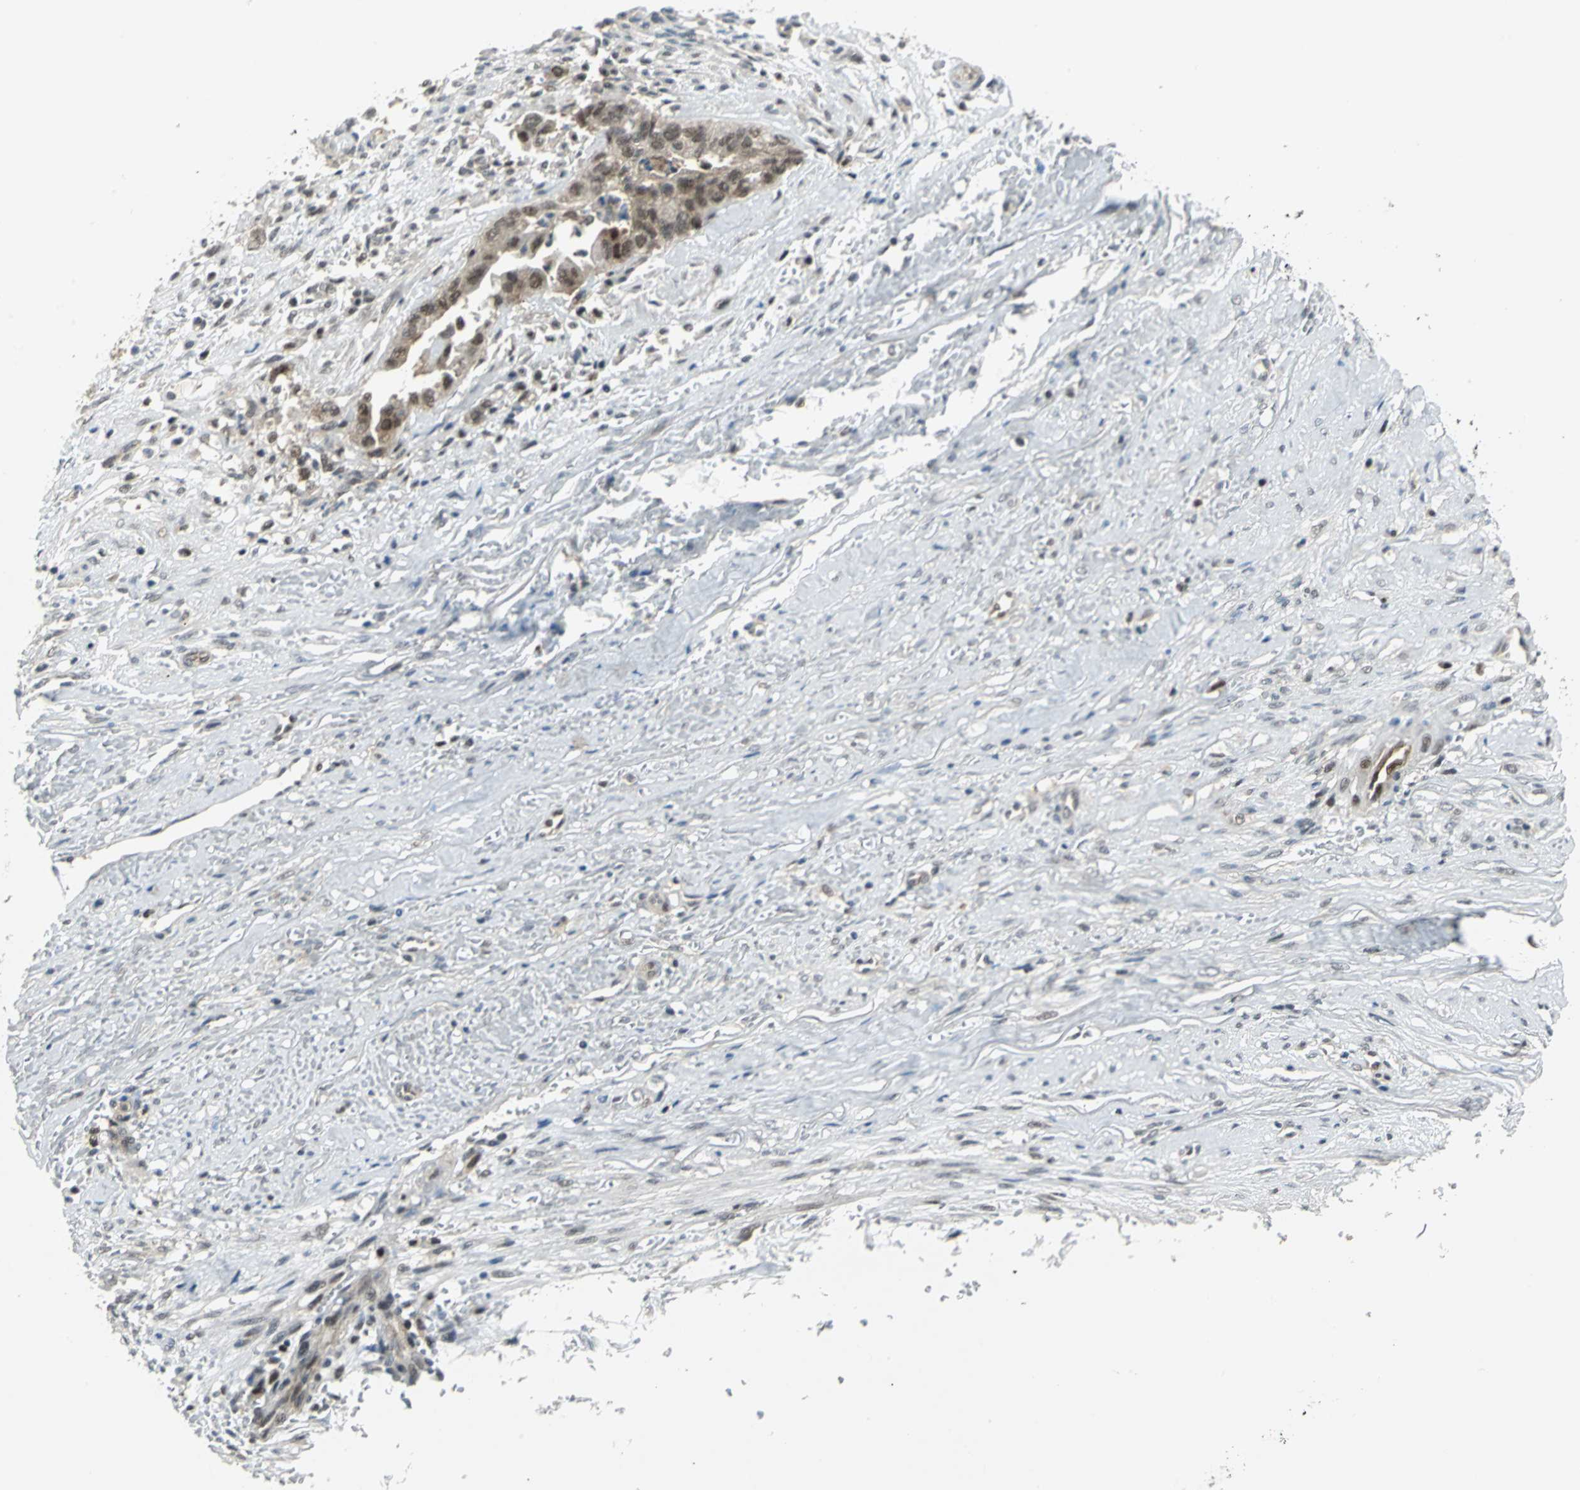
{"staining": {"intensity": "moderate", "quantity": "25%-75%", "location": "cytoplasmic/membranous,nuclear"}, "tissue": "liver cancer", "cell_type": "Tumor cells", "image_type": "cancer", "snomed": [{"axis": "morphology", "description": "Cholangiocarcinoma"}, {"axis": "topography", "description": "Liver"}], "caption": "Immunohistochemical staining of human liver cancer displays moderate cytoplasmic/membranous and nuclear protein staining in about 25%-75% of tumor cells. (IHC, brightfield microscopy, high magnification).", "gene": "PSMA4", "patient": {"sex": "female", "age": 70}}